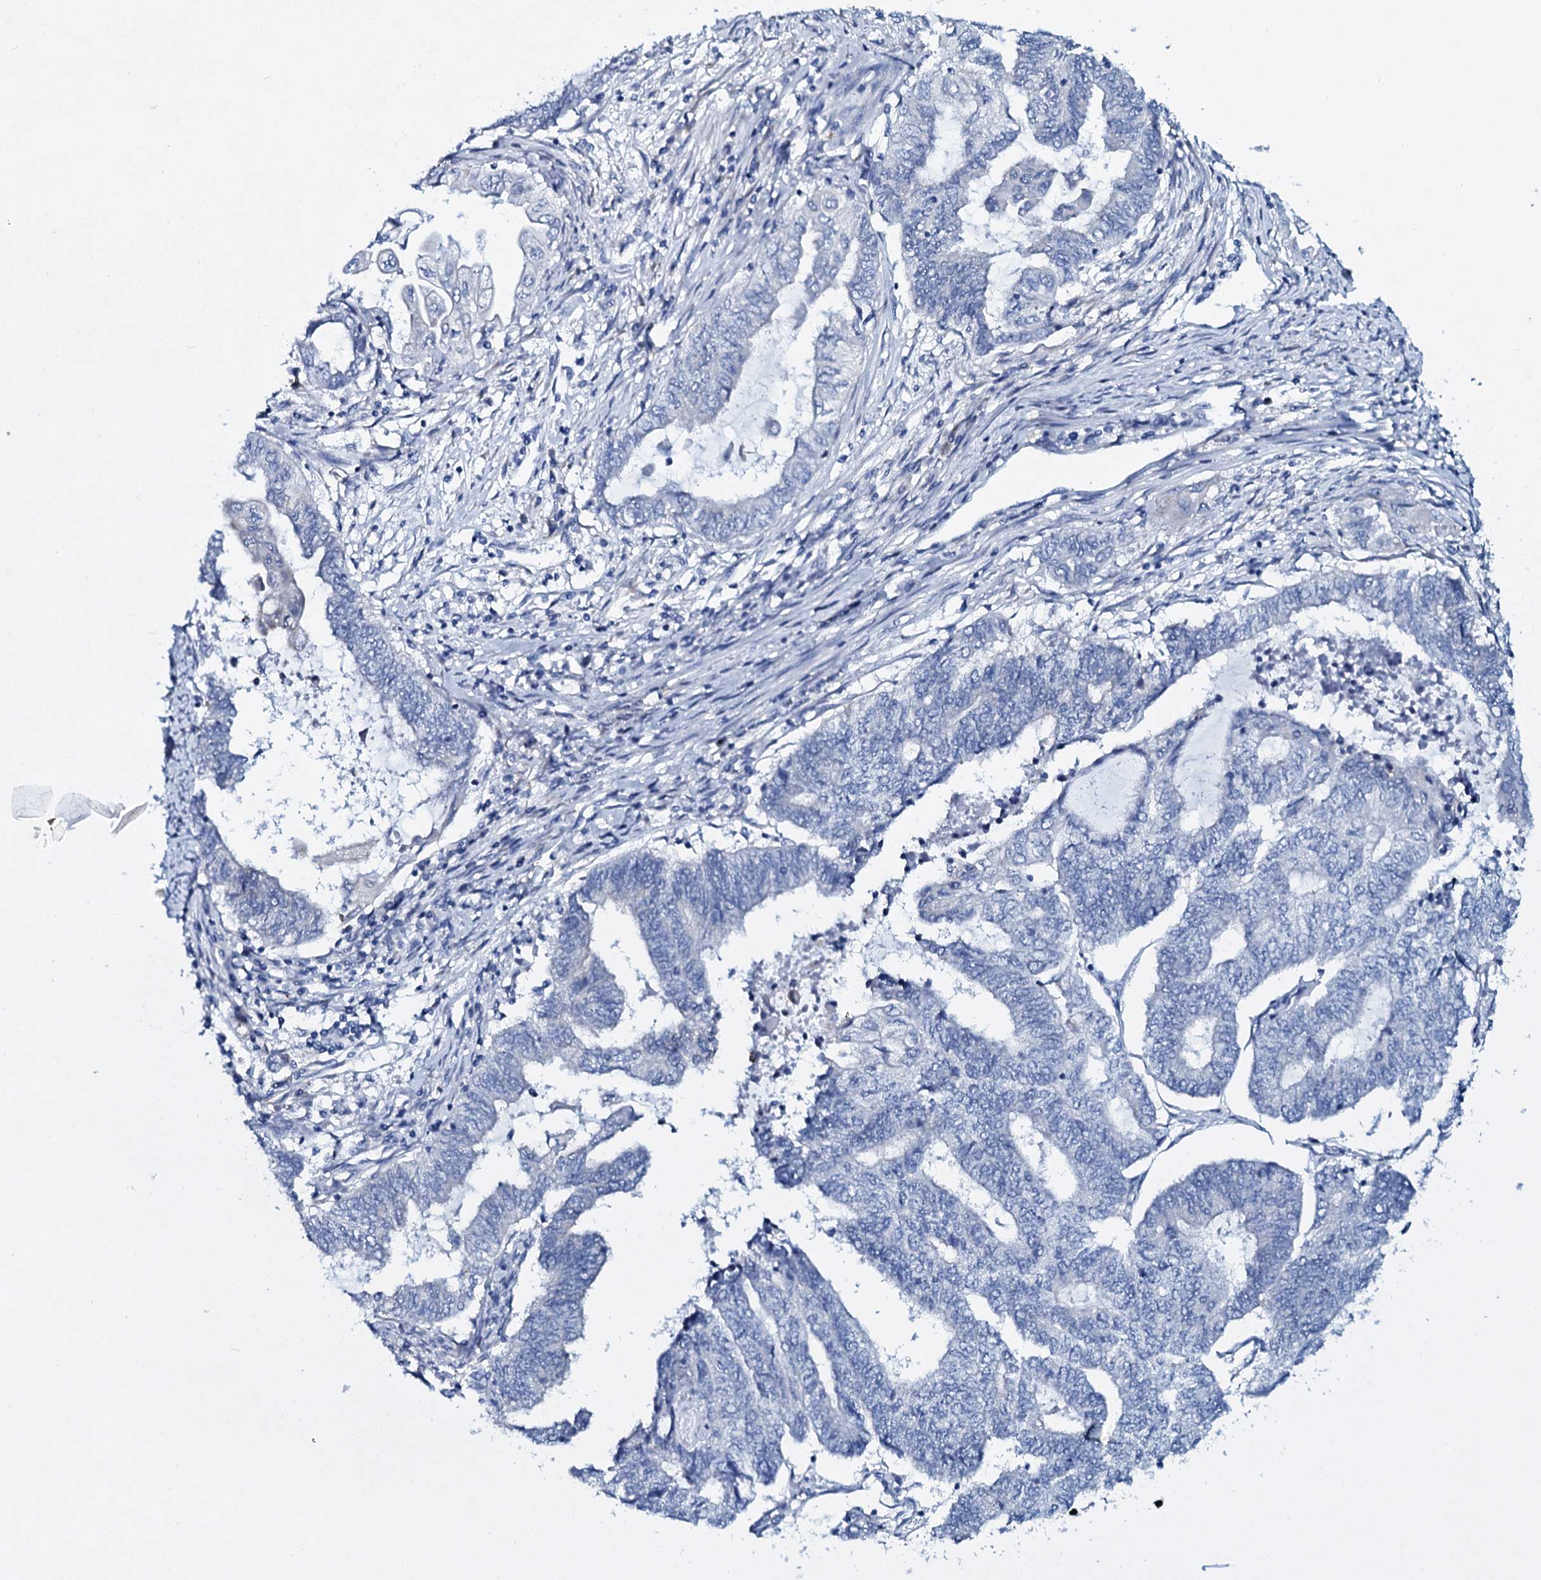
{"staining": {"intensity": "negative", "quantity": "none", "location": "none"}, "tissue": "endometrial cancer", "cell_type": "Tumor cells", "image_type": "cancer", "snomed": [{"axis": "morphology", "description": "Adenocarcinoma, NOS"}, {"axis": "topography", "description": "Uterus"}, {"axis": "topography", "description": "Endometrium"}], "caption": "DAB immunohistochemical staining of endometrial cancer (adenocarcinoma) displays no significant staining in tumor cells.", "gene": "TPGS2", "patient": {"sex": "female", "age": 70}}